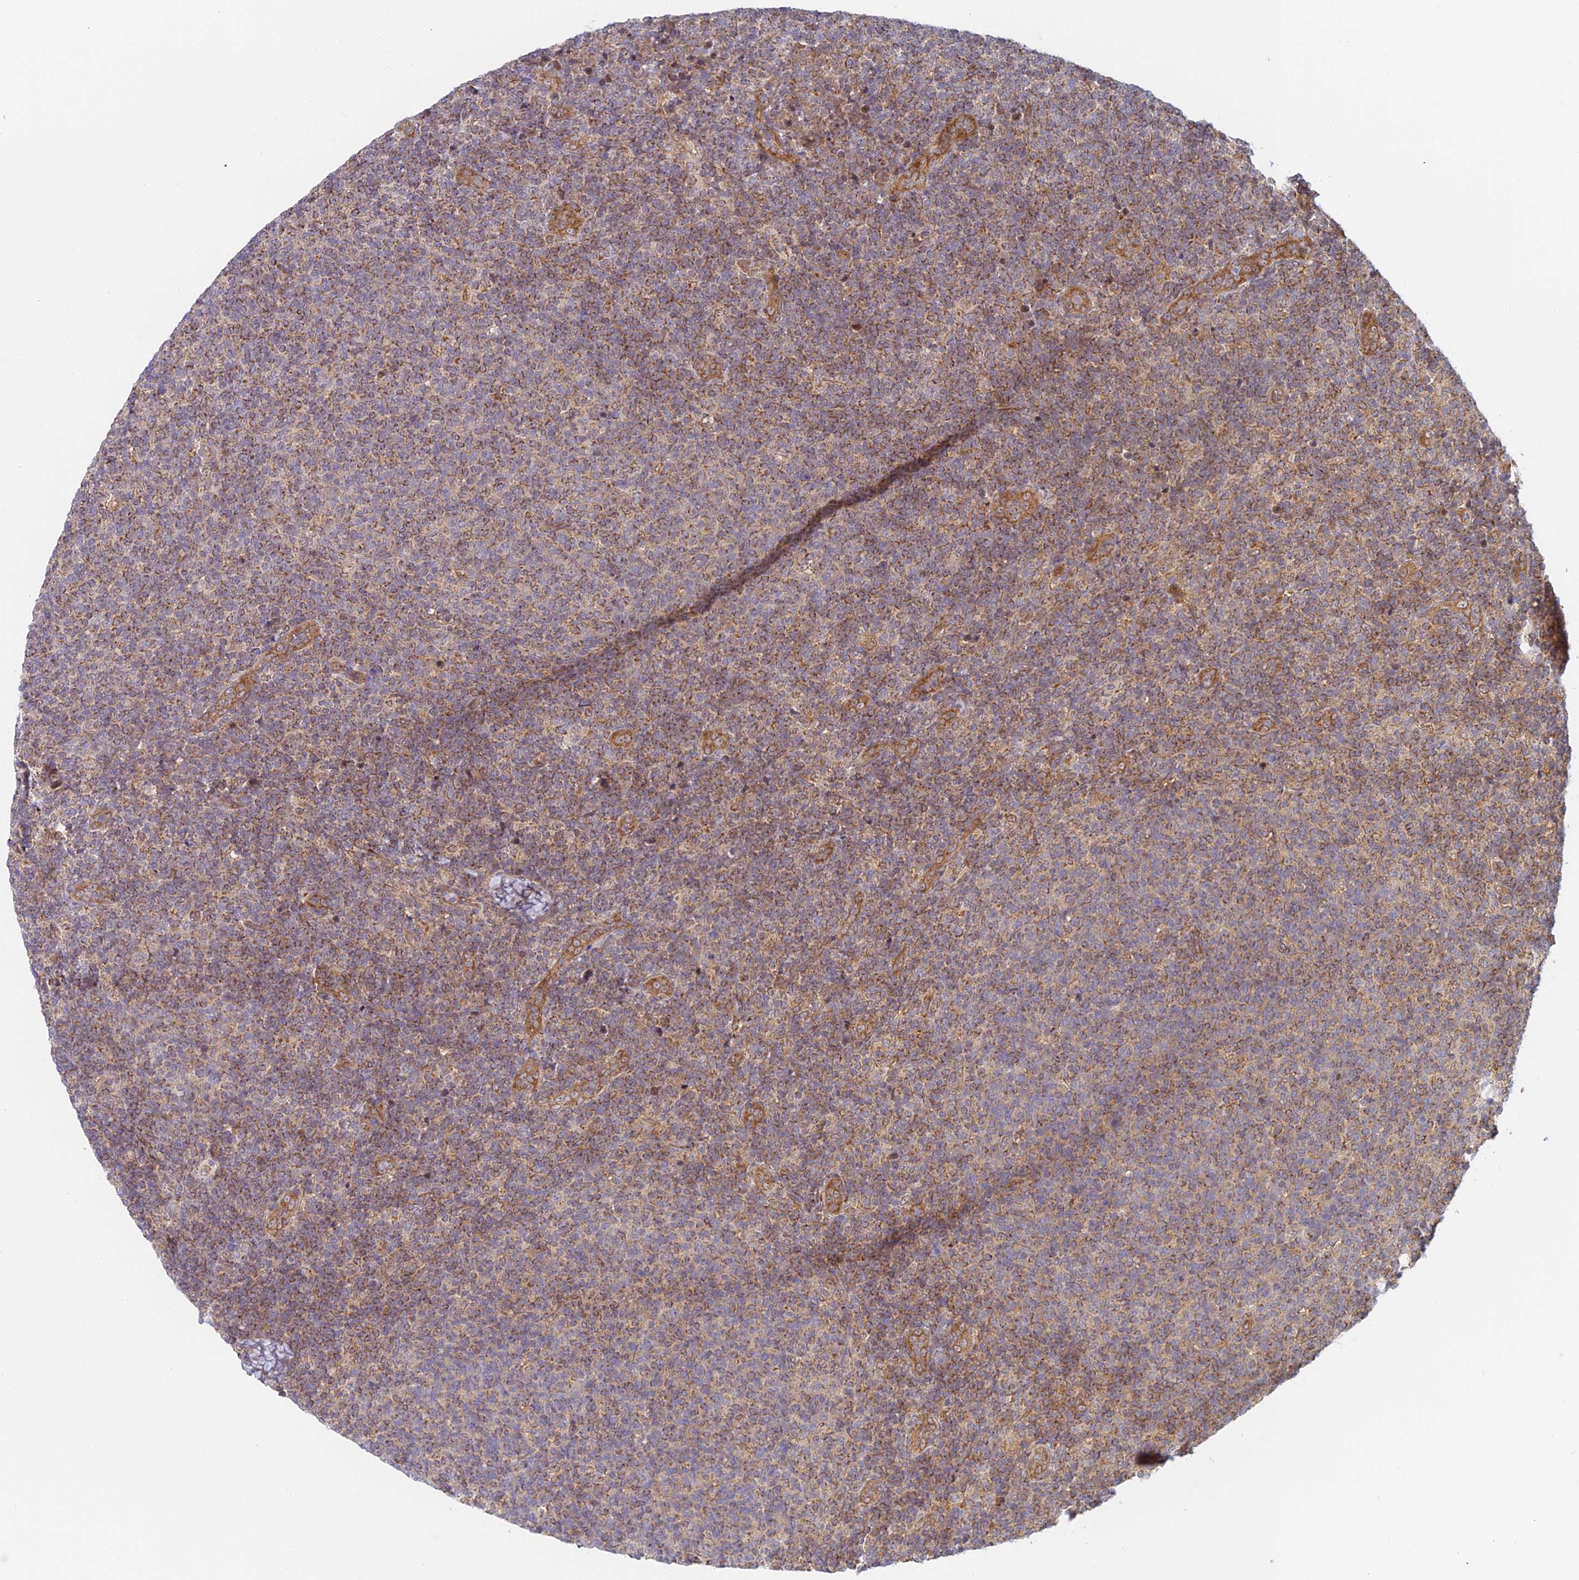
{"staining": {"intensity": "moderate", "quantity": ">75%", "location": "cytoplasmic/membranous"}, "tissue": "lymphoma", "cell_type": "Tumor cells", "image_type": "cancer", "snomed": [{"axis": "morphology", "description": "Malignant lymphoma, non-Hodgkin's type, Low grade"}, {"axis": "topography", "description": "Lymph node"}], "caption": "The image exhibits immunohistochemical staining of low-grade malignant lymphoma, non-Hodgkin's type. There is moderate cytoplasmic/membranous expression is seen in approximately >75% of tumor cells. (brown staining indicates protein expression, while blue staining denotes nuclei).", "gene": "HOOK2", "patient": {"sex": "male", "age": 66}}